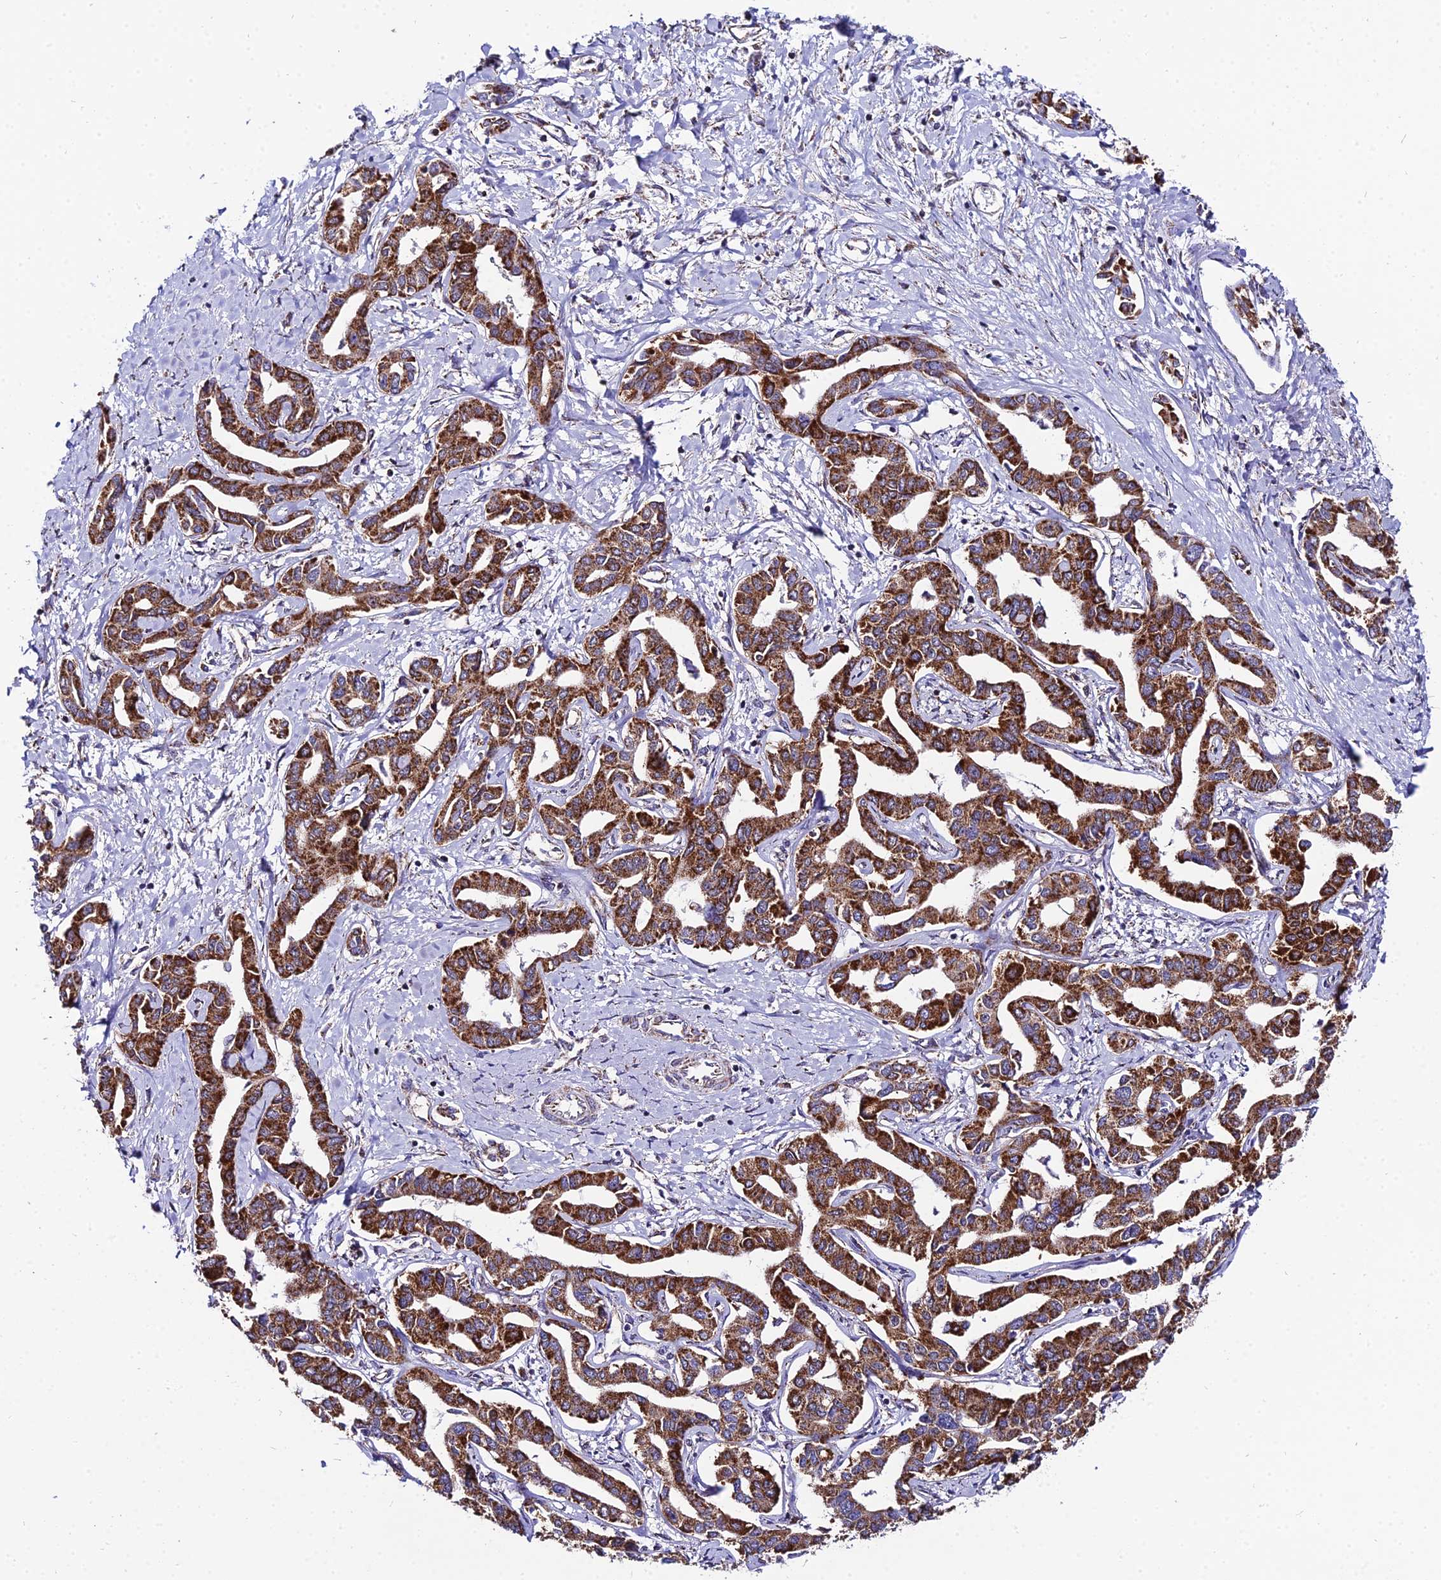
{"staining": {"intensity": "strong", "quantity": ">75%", "location": "cytoplasmic/membranous"}, "tissue": "liver cancer", "cell_type": "Tumor cells", "image_type": "cancer", "snomed": [{"axis": "morphology", "description": "Cholangiocarcinoma"}, {"axis": "topography", "description": "Liver"}], "caption": "DAB (3,3'-diaminobenzidine) immunohistochemical staining of liver cancer (cholangiocarcinoma) exhibits strong cytoplasmic/membranous protein staining in approximately >75% of tumor cells.", "gene": "PSMD2", "patient": {"sex": "male", "age": 59}}